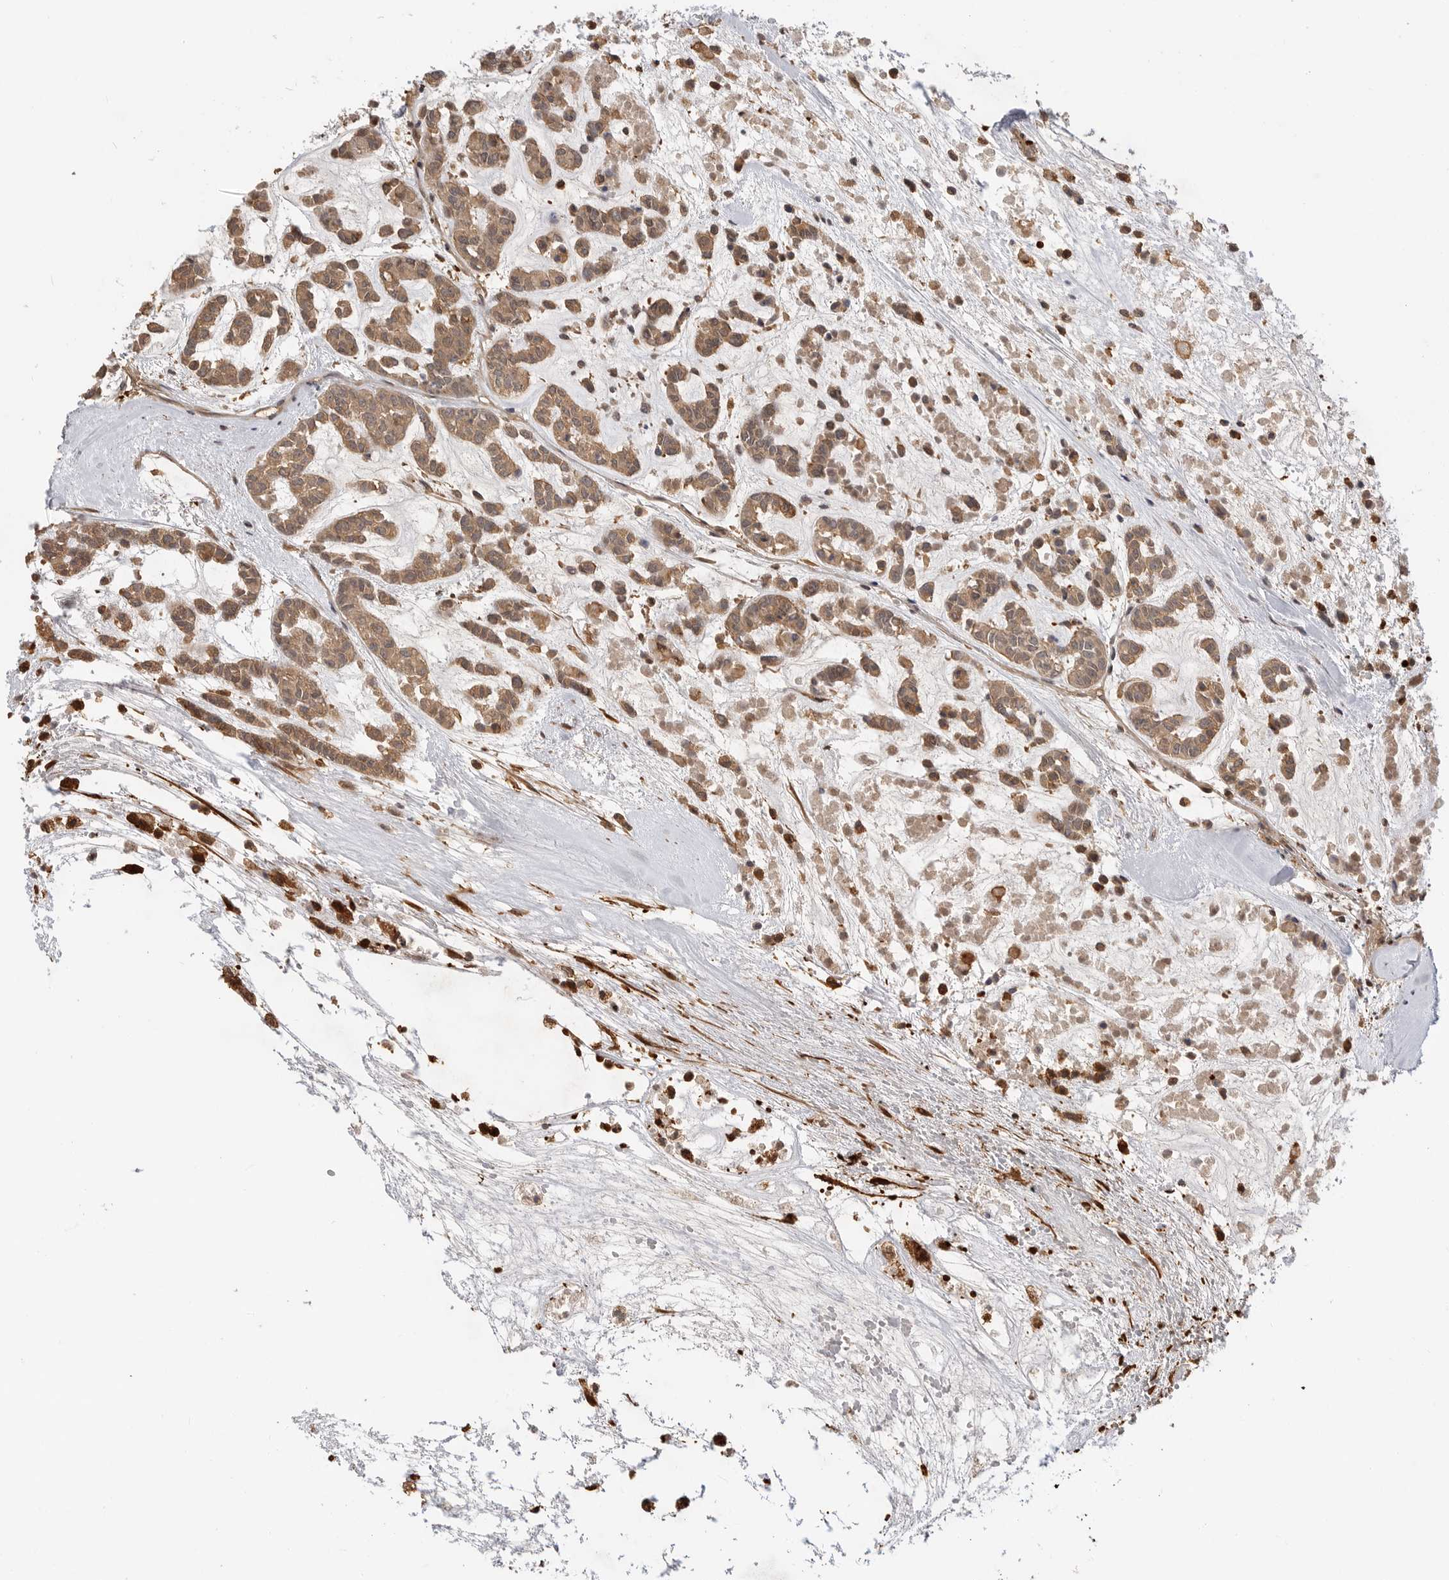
{"staining": {"intensity": "strong", "quantity": ">75%", "location": "cytoplasmic/membranous"}, "tissue": "head and neck cancer", "cell_type": "Tumor cells", "image_type": "cancer", "snomed": [{"axis": "morphology", "description": "Adenocarcinoma, NOS"}, {"axis": "morphology", "description": "Adenoma, NOS"}, {"axis": "topography", "description": "Head-Neck"}], "caption": "A high-resolution image shows immunohistochemistry staining of adenocarcinoma (head and neck), which displays strong cytoplasmic/membranous staining in approximately >75% of tumor cells. The staining is performed using DAB (3,3'-diaminobenzidine) brown chromogen to label protein expression. The nuclei are counter-stained blue using hematoxylin.", "gene": "CLDN12", "patient": {"sex": "female", "age": 55}}